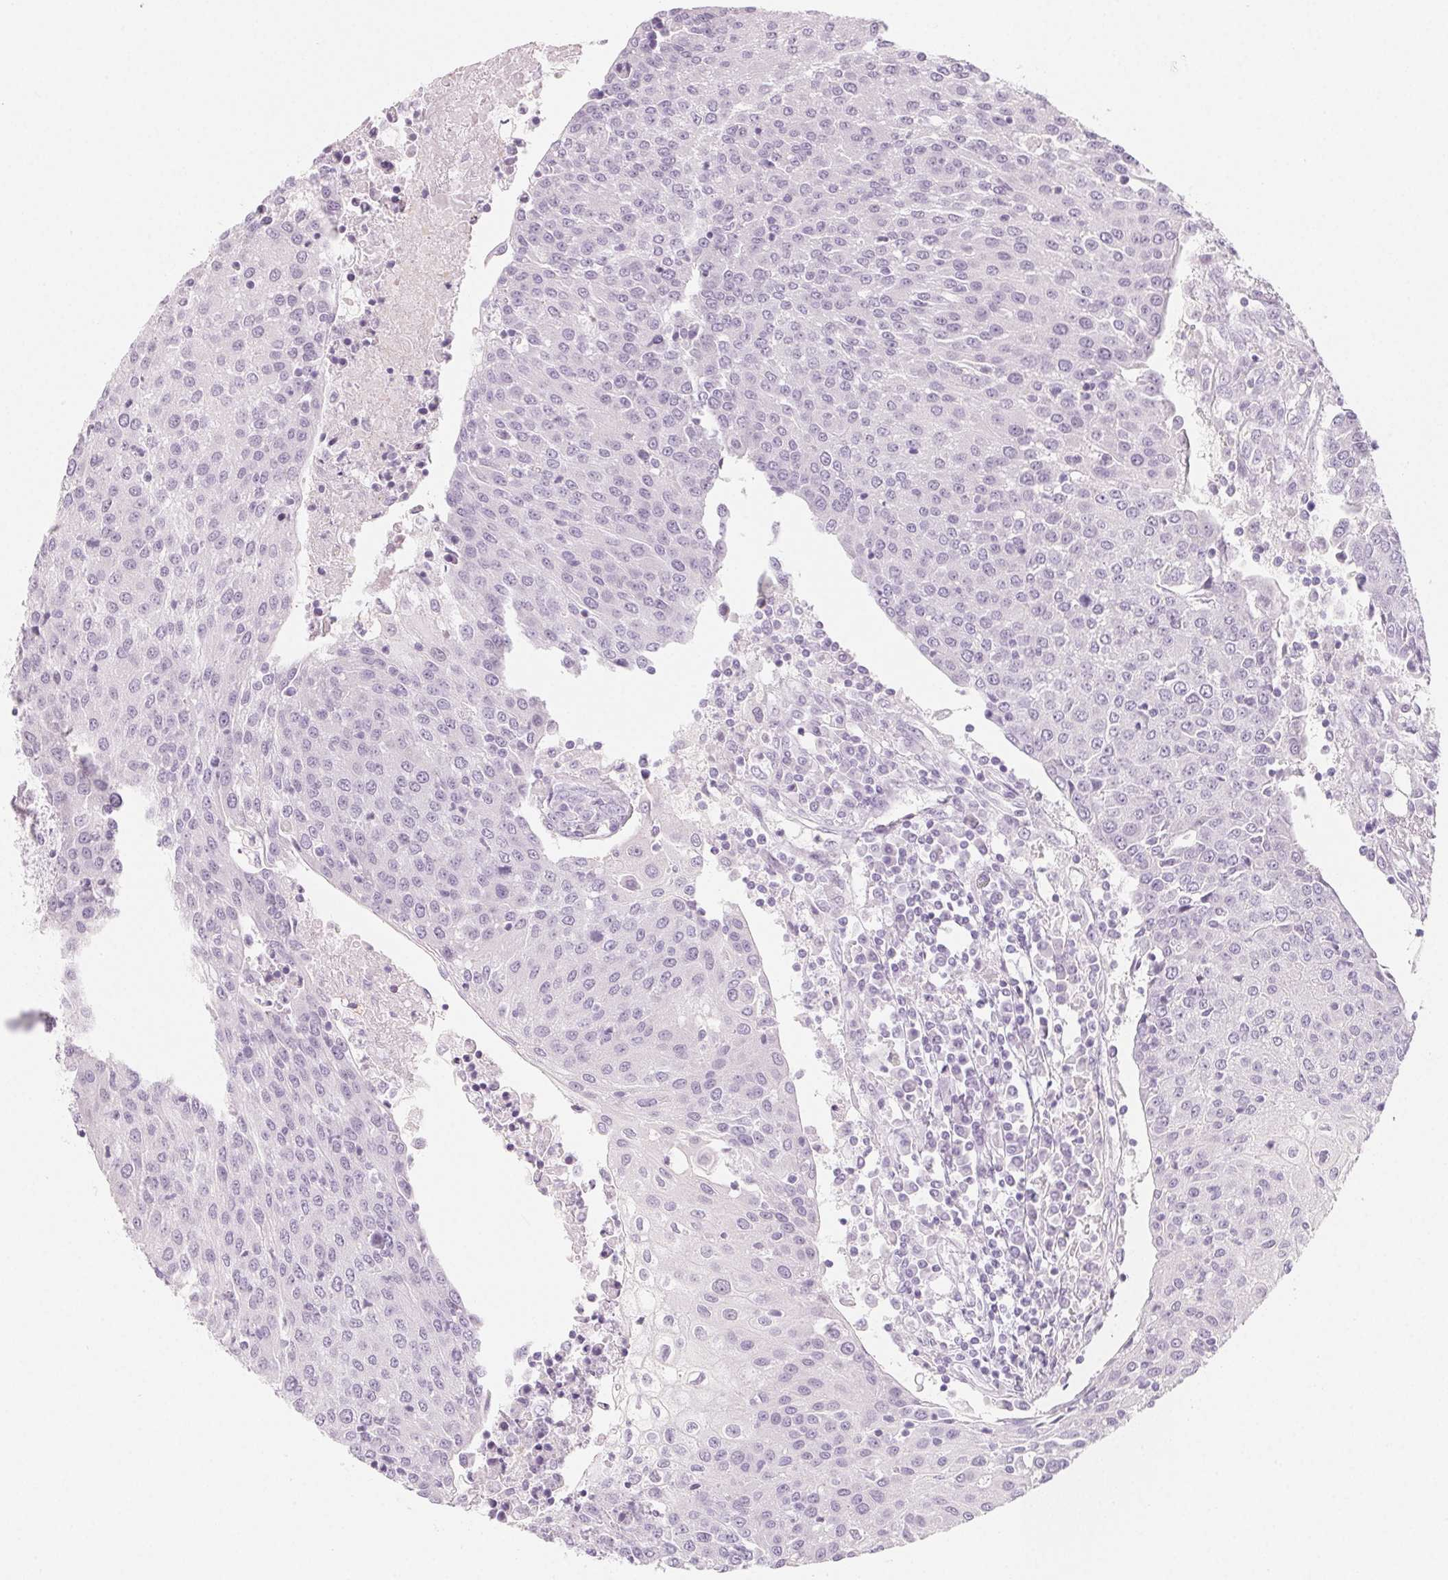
{"staining": {"intensity": "negative", "quantity": "none", "location": "none"}, "tissue": "urothelial cancer", "cell_type": "Tumor cells", "image_type": "cancer", "snomed": [{"axis": "morphology", "description": "Urothelial carcinoma, High grade"}, {"axis": "topography", "description": "Urinary bladder"}], "caption": "An image of urothelial carcinoma (high-grade) stained for a protein displays no brown staining in tumor cells.", "gene": "SH3GL2", "patient": {"sex": "female", "age": 85}}